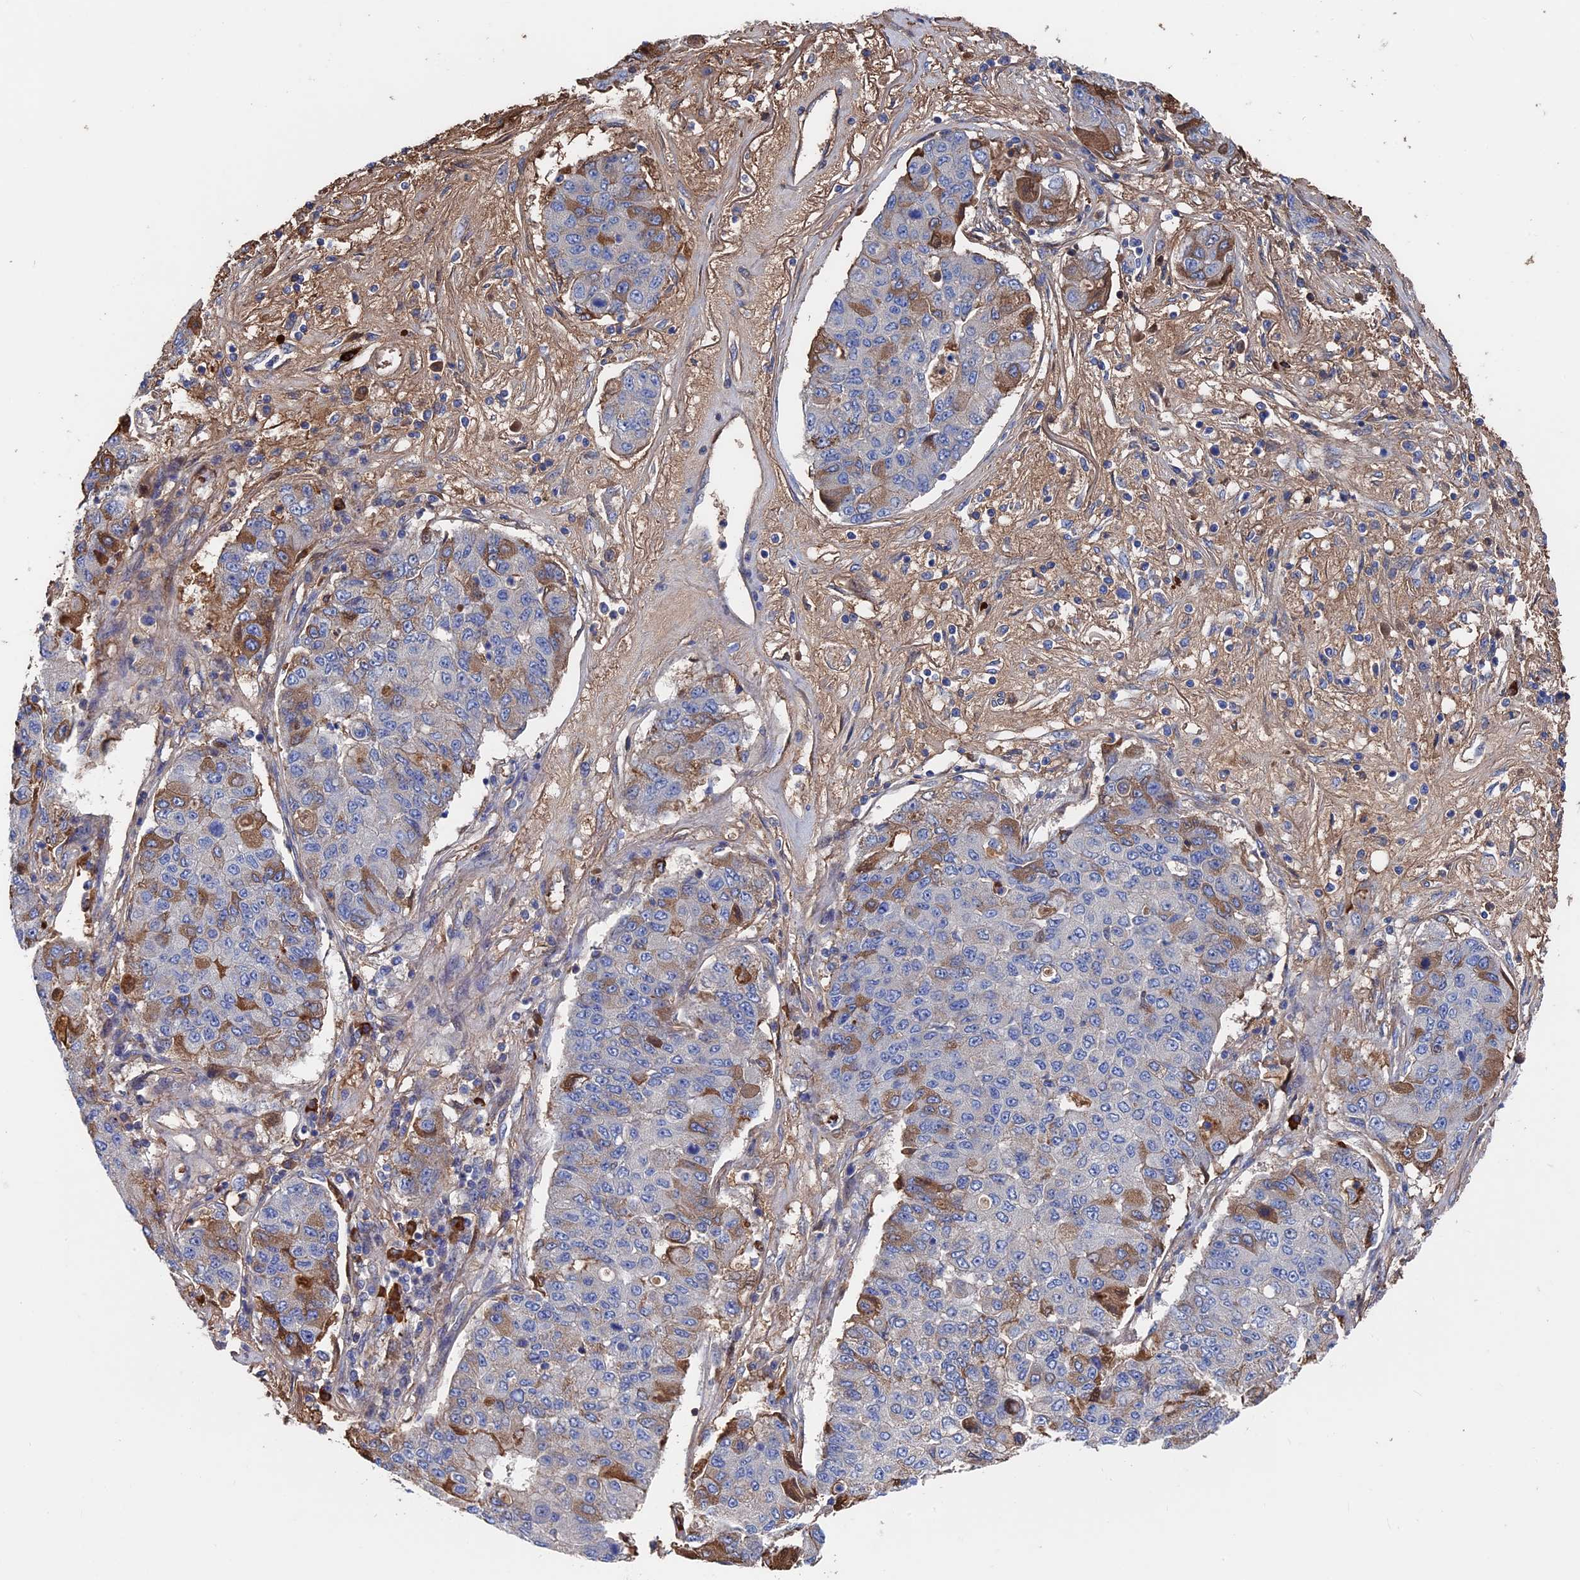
{"staining": {"intensity": "moderate", "quantity": "<25%", "location": "cytoplasmic/membranous"}, "tissue": "lung cancer", "cell_type": "Tumor cells", "image_type": "cancer", "snomed": [{"axis": "morphology", "description": "Squamous cell carcinoma, NOS"}, {"axis": "topography", "description": "Lung"}], "caption": "Immunohistochemical staining of human squamous cell carcinoma (lung) demonstrates low levels of moderate cytoplasmic/membranous staining in approximately <25% of tumor cells.", "gene": "RPUSD1", "patient": {"sex": "male", "age": 74}}